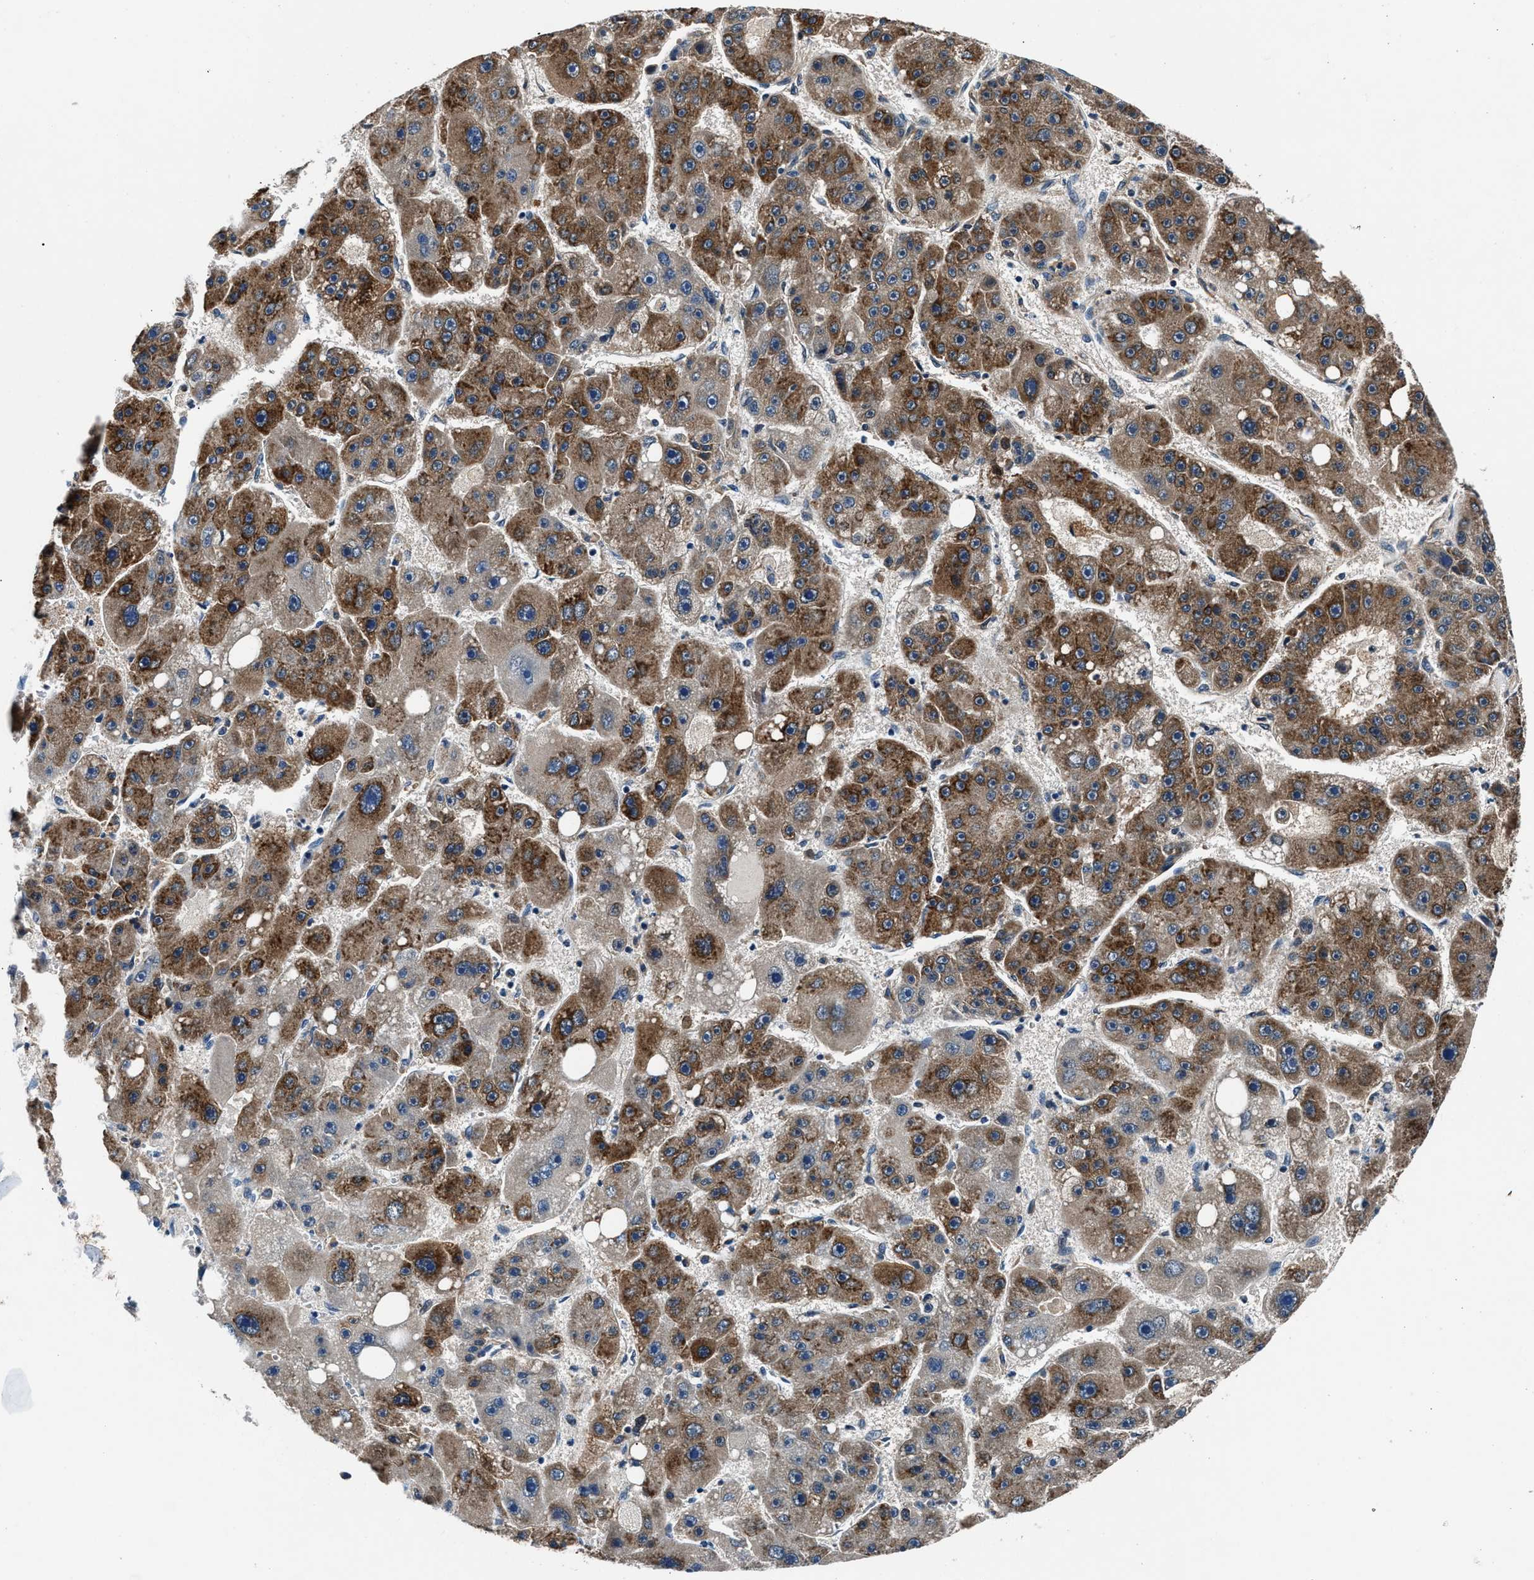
{"staining": {"intensity": "moderate", "quantity": ">75%", "location": "cytoplasmic/membranous"}, "tissue": "liver cancer", "cell_type": "Tumor cells", "image_type": "cancer", "snomed": [{"axis": "morphology", "description": "Carcinoma, Hepatocellular, NOS"}, {"axis": "topography", "description": "Liver"}], "caption": "A brown stain shows moderate cytoplasmic/membranous staining of a protein in hepatocellular carcinoma (liver) tumor cells.", "gene": "DENND6B", "patient": {"sex": "female", "age": 61}}